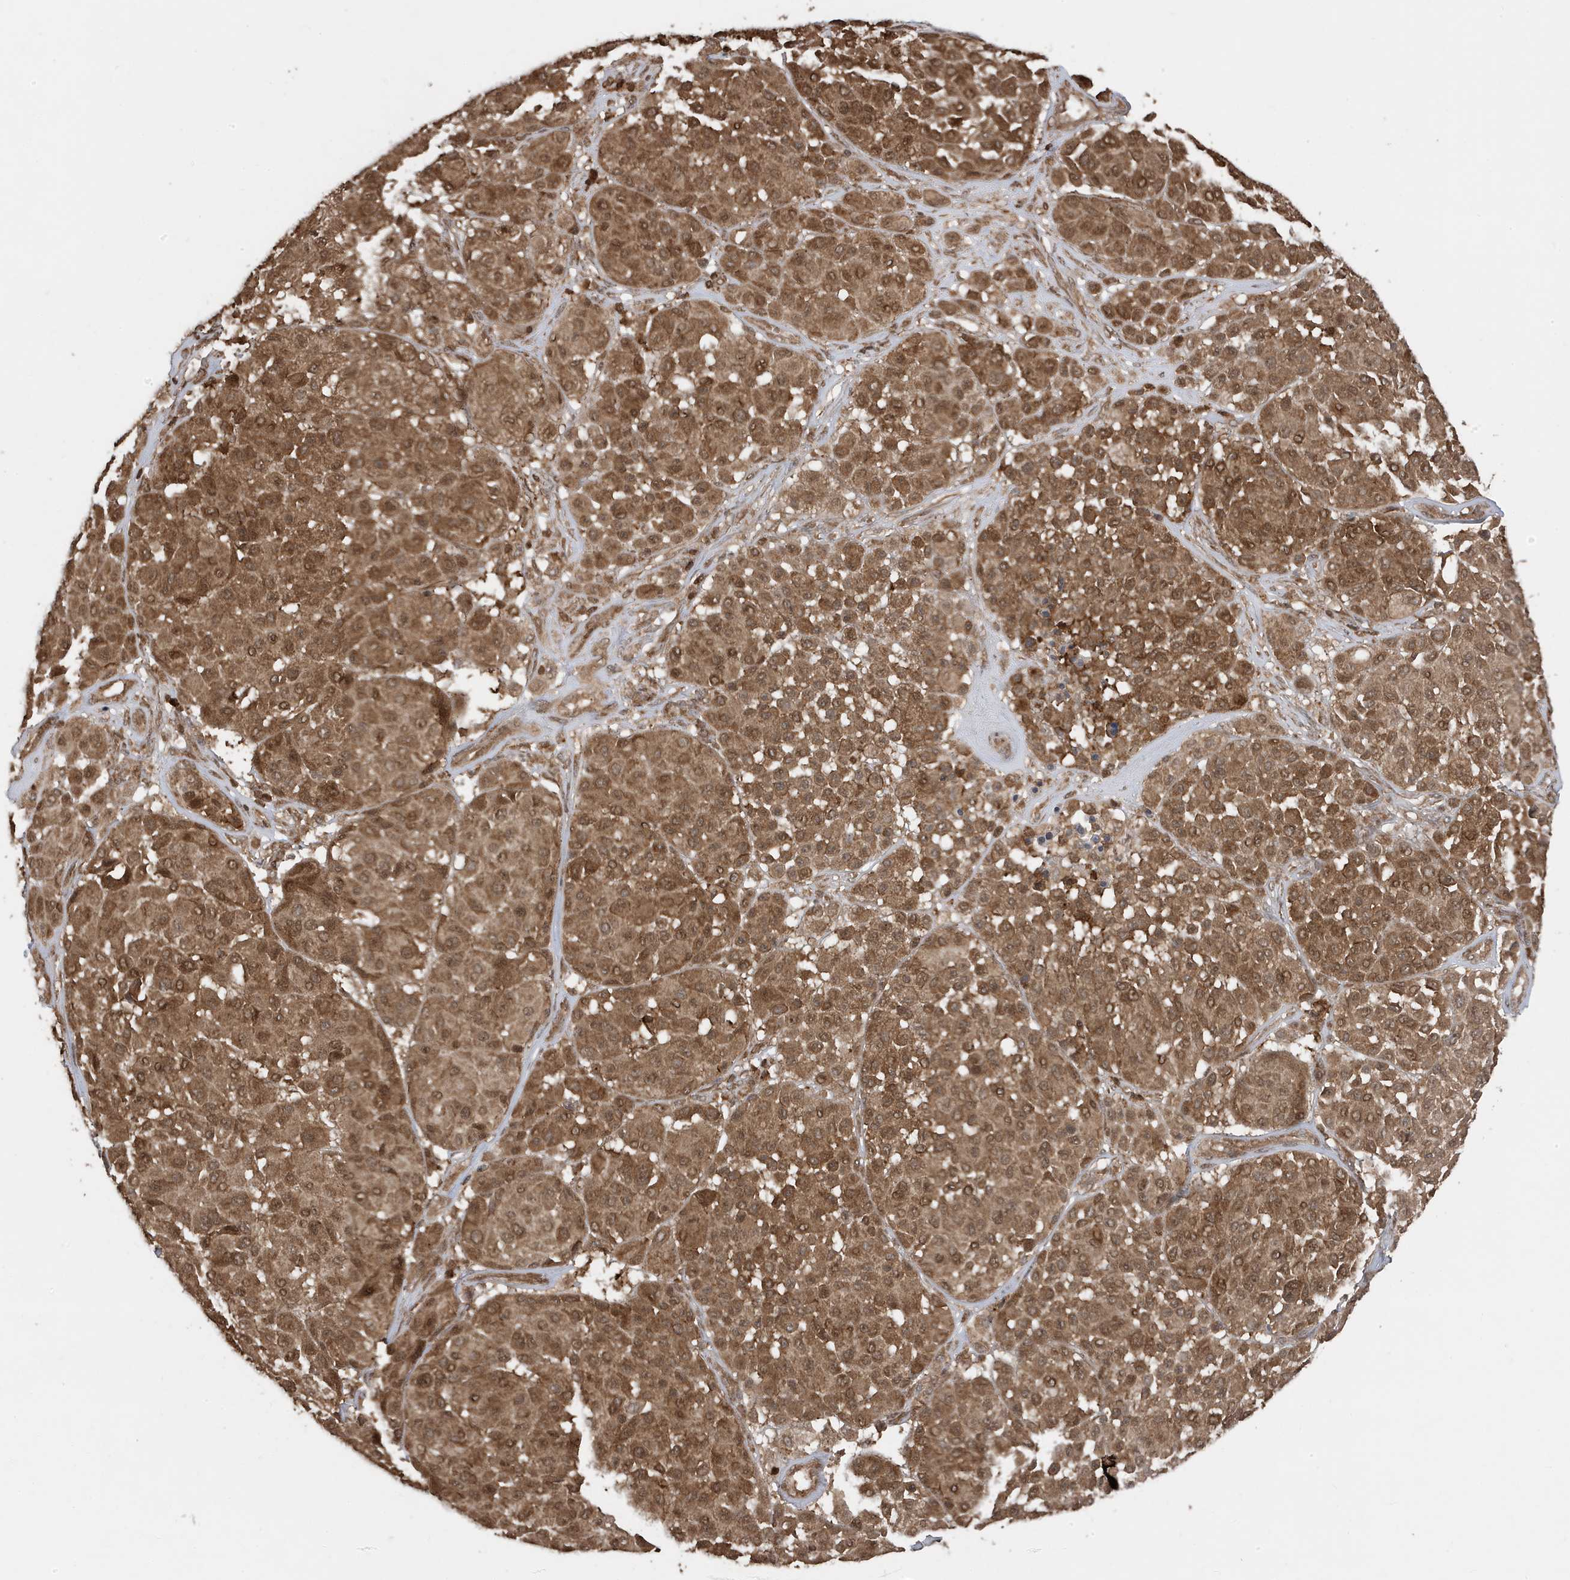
{"staining": {"intensity": "moderate", "quantity": ">75%", "location": "cytoplasmic/membranous"}, "tissue": "melanoma", "cell_type": "Tumor cells", "image_type": "cancer", "snomed": [{"axis": "morphology", "description": "Malignant melanoma, Metastatic site"}, {"axis": "topography", "description": "Soft tissue"}], "caption": "Immunohistochemistry of malignant melanoma (metastatic site) reveals medium levels of moderate cytoplasmic/membranous staining in approximately >75% of tumor cells.", "gene": "ASAP1", "patient": {"sex": "male", "age": 41}}